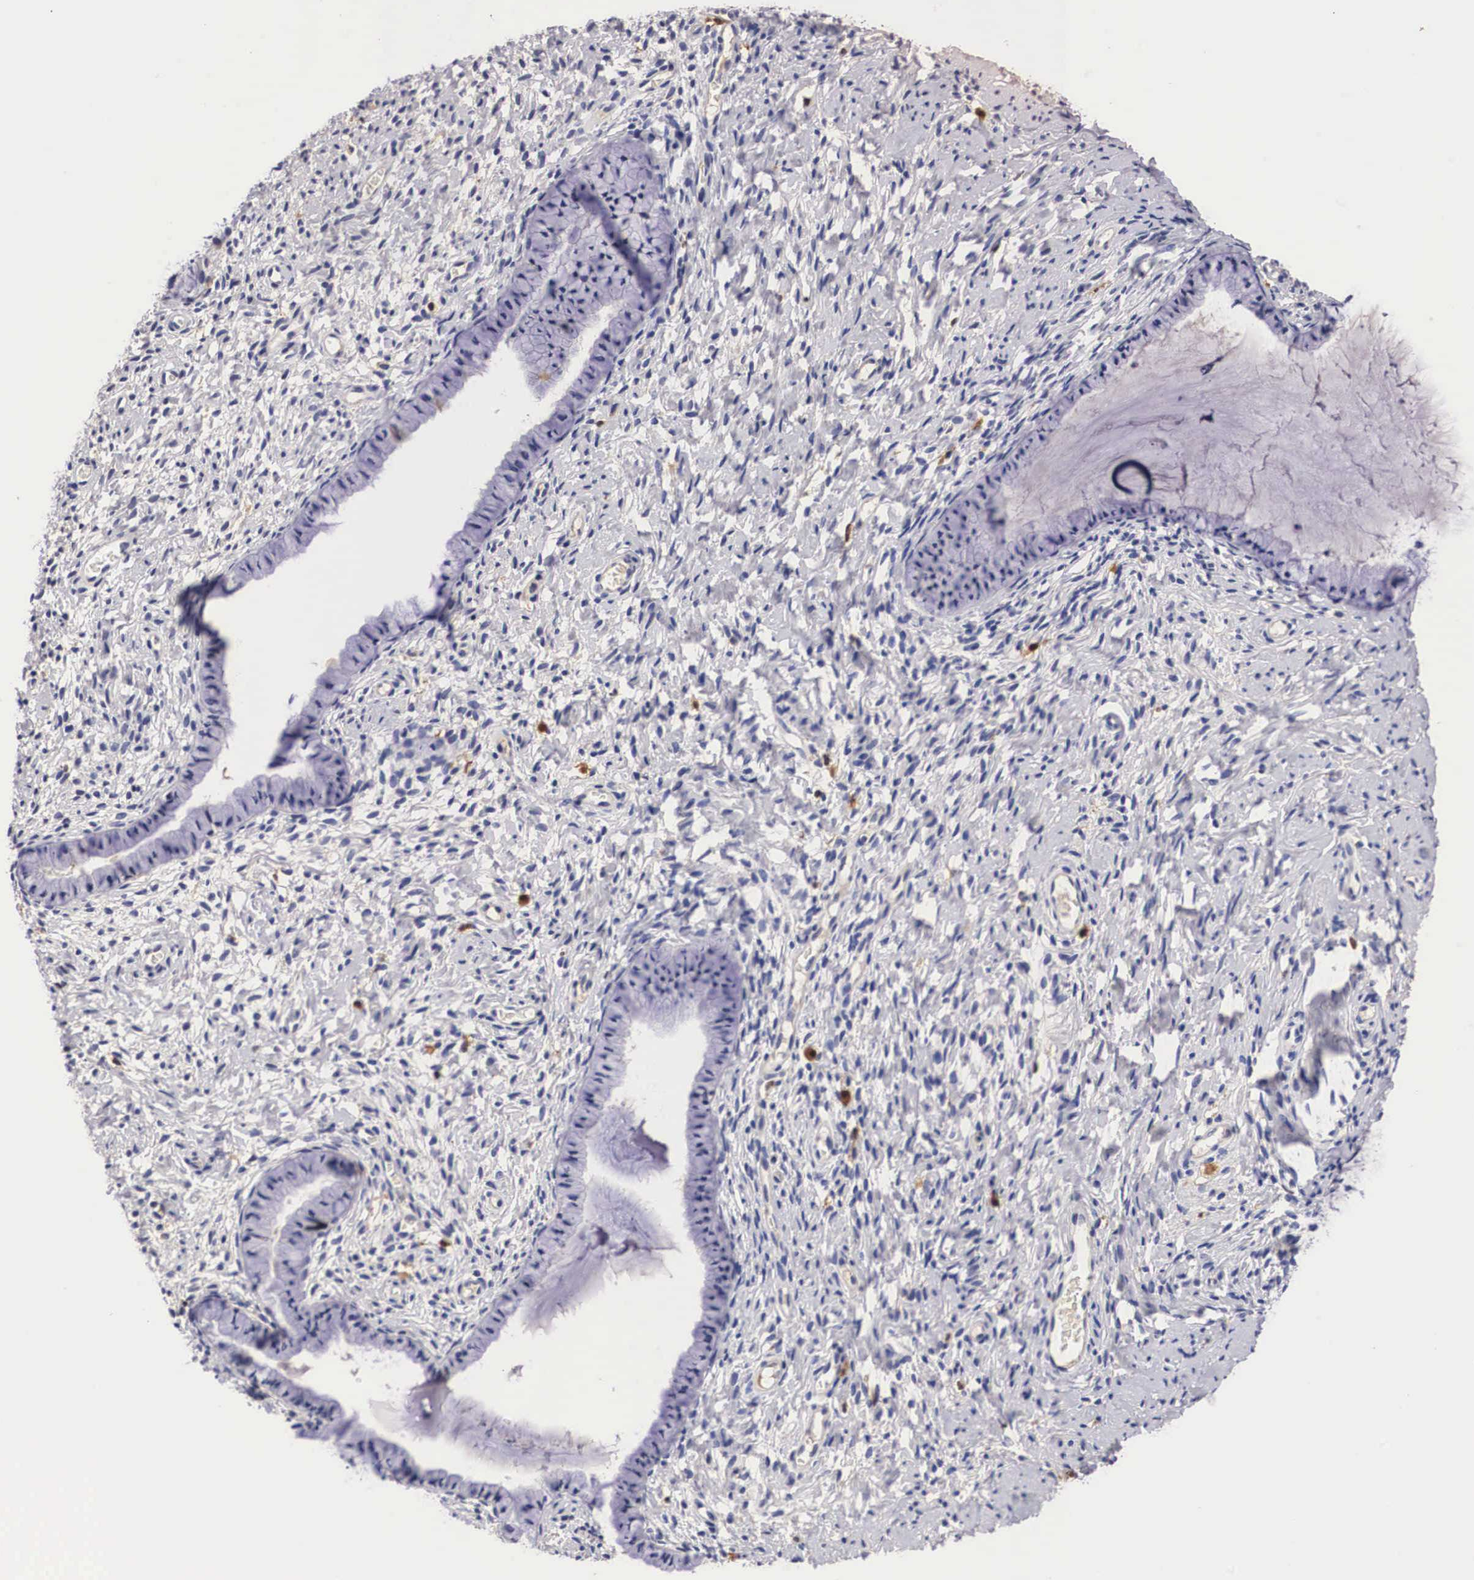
{"staining": {"intensity": "negative", "quantity": "none", "location": "none"}, "tissue": "cervix", "cell_type": "Glandular cells", "image_type": "normal", "snomed": [{"axis": "morphology", "description": "Normal tissue, NOS"}, {"axis": "topography", "description": "Cervix"}], "caption": "Immunohistochemistry photomicrograph of unremarkable cervix: human cervix stained with DAB (3,3'-diaminobenzidine) displays no significant protein expression in glandular cells. (DAB (3,3'-diaminobenzidine) immunohistochemistry with hematoxylin counter stain).", "gene": "RENBP", "patient": {"sex": "female", "age": 70}}